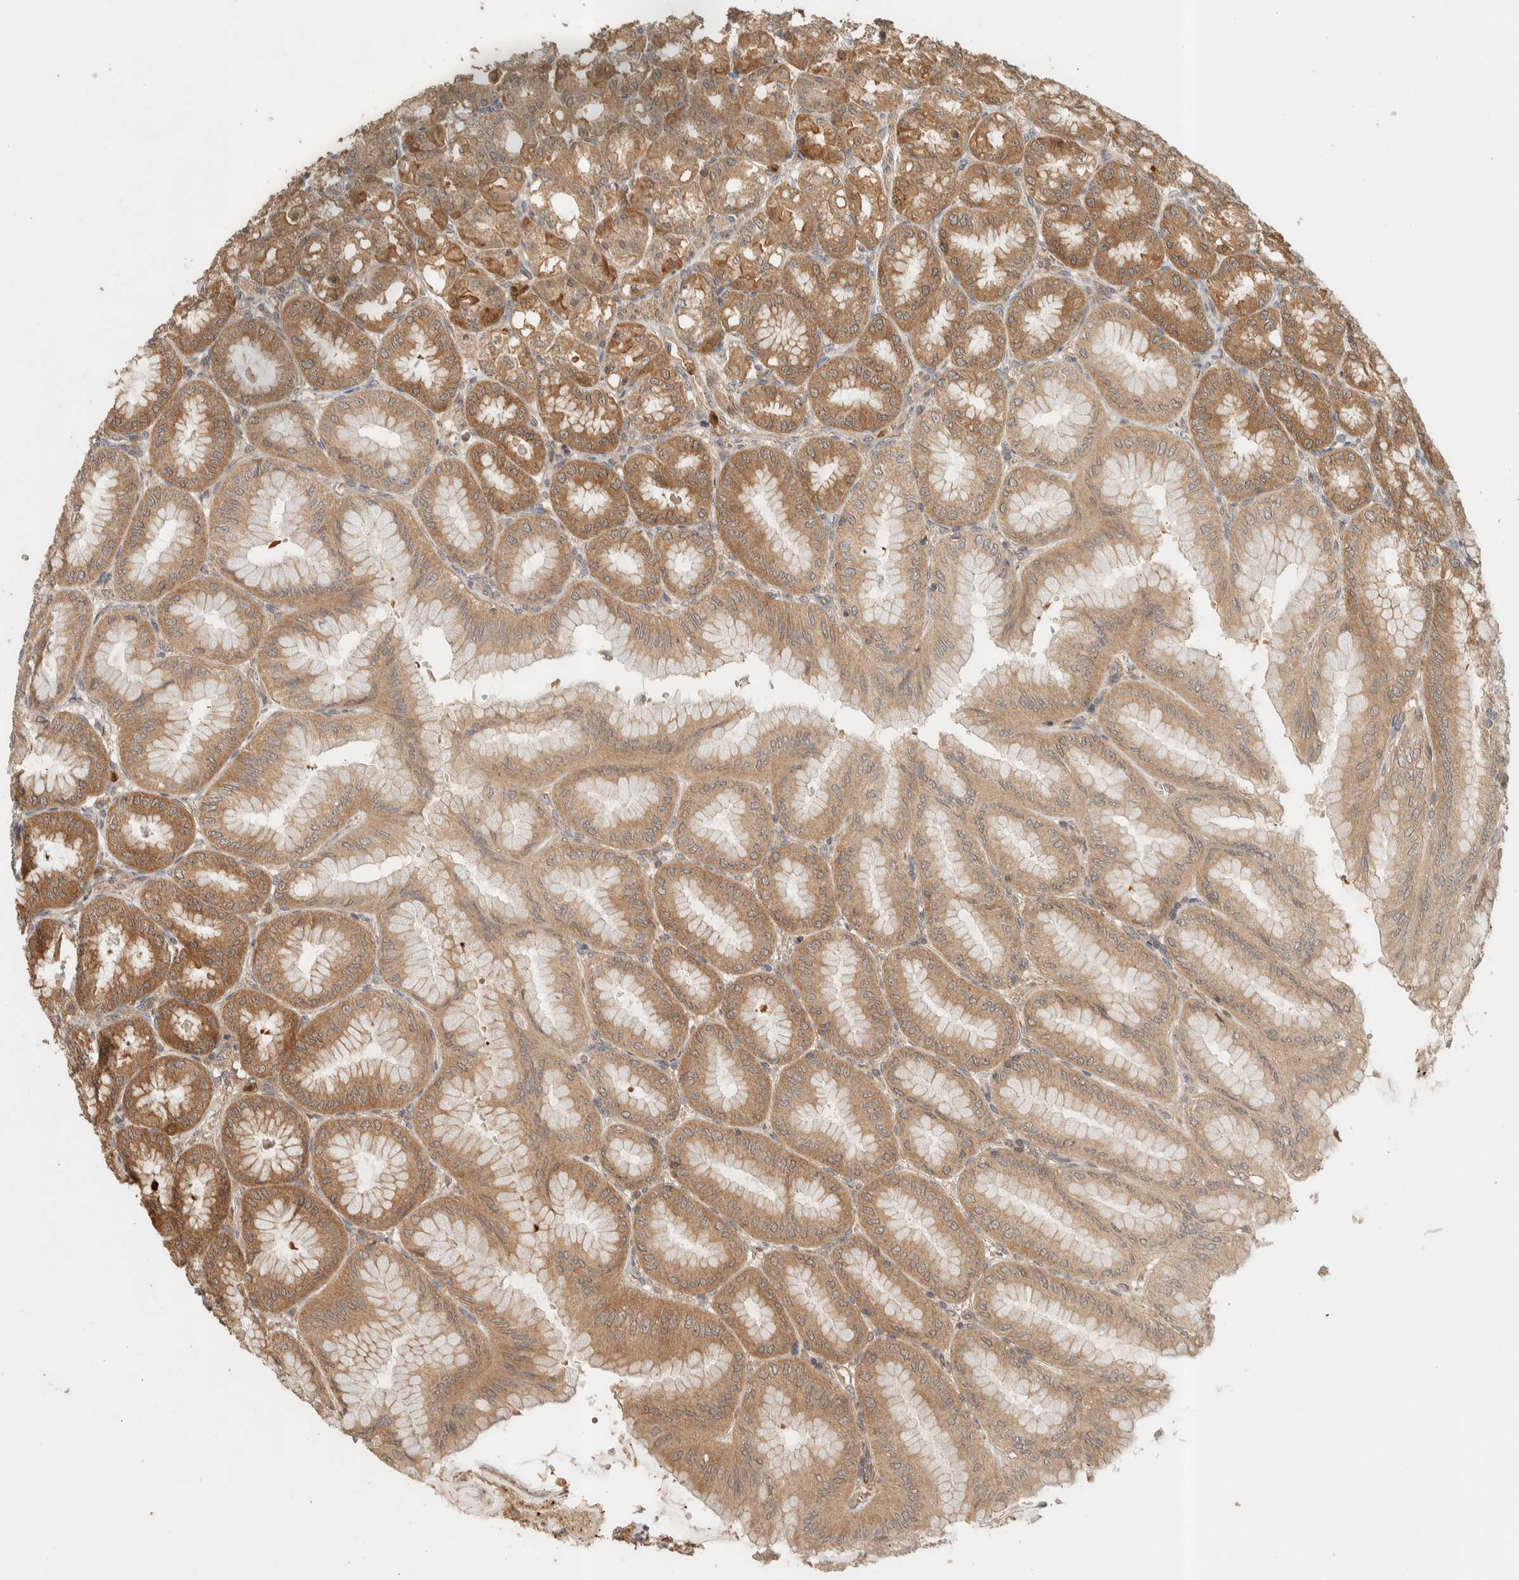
{"staining": {"intensity": "moderate", "quantity": ">75%", "location": "cytoplasmic/membranous"}, "tissue": "stomach", "cell_type": "Glandular cells", "image_type": "normal", "snomed": [{"axis": "morphology", "description": "Normal tissue, NOS"}, {"axis": "topography", "description": "Stomach, lower"}], "caption": "This is a micrograph of IHC staining of normal stomach, which shows moderate expression in the cytoplasmic/membranous of glandular cells.", "gene": "ADSS2", "patient": {"sex": "male", "age": 71}}